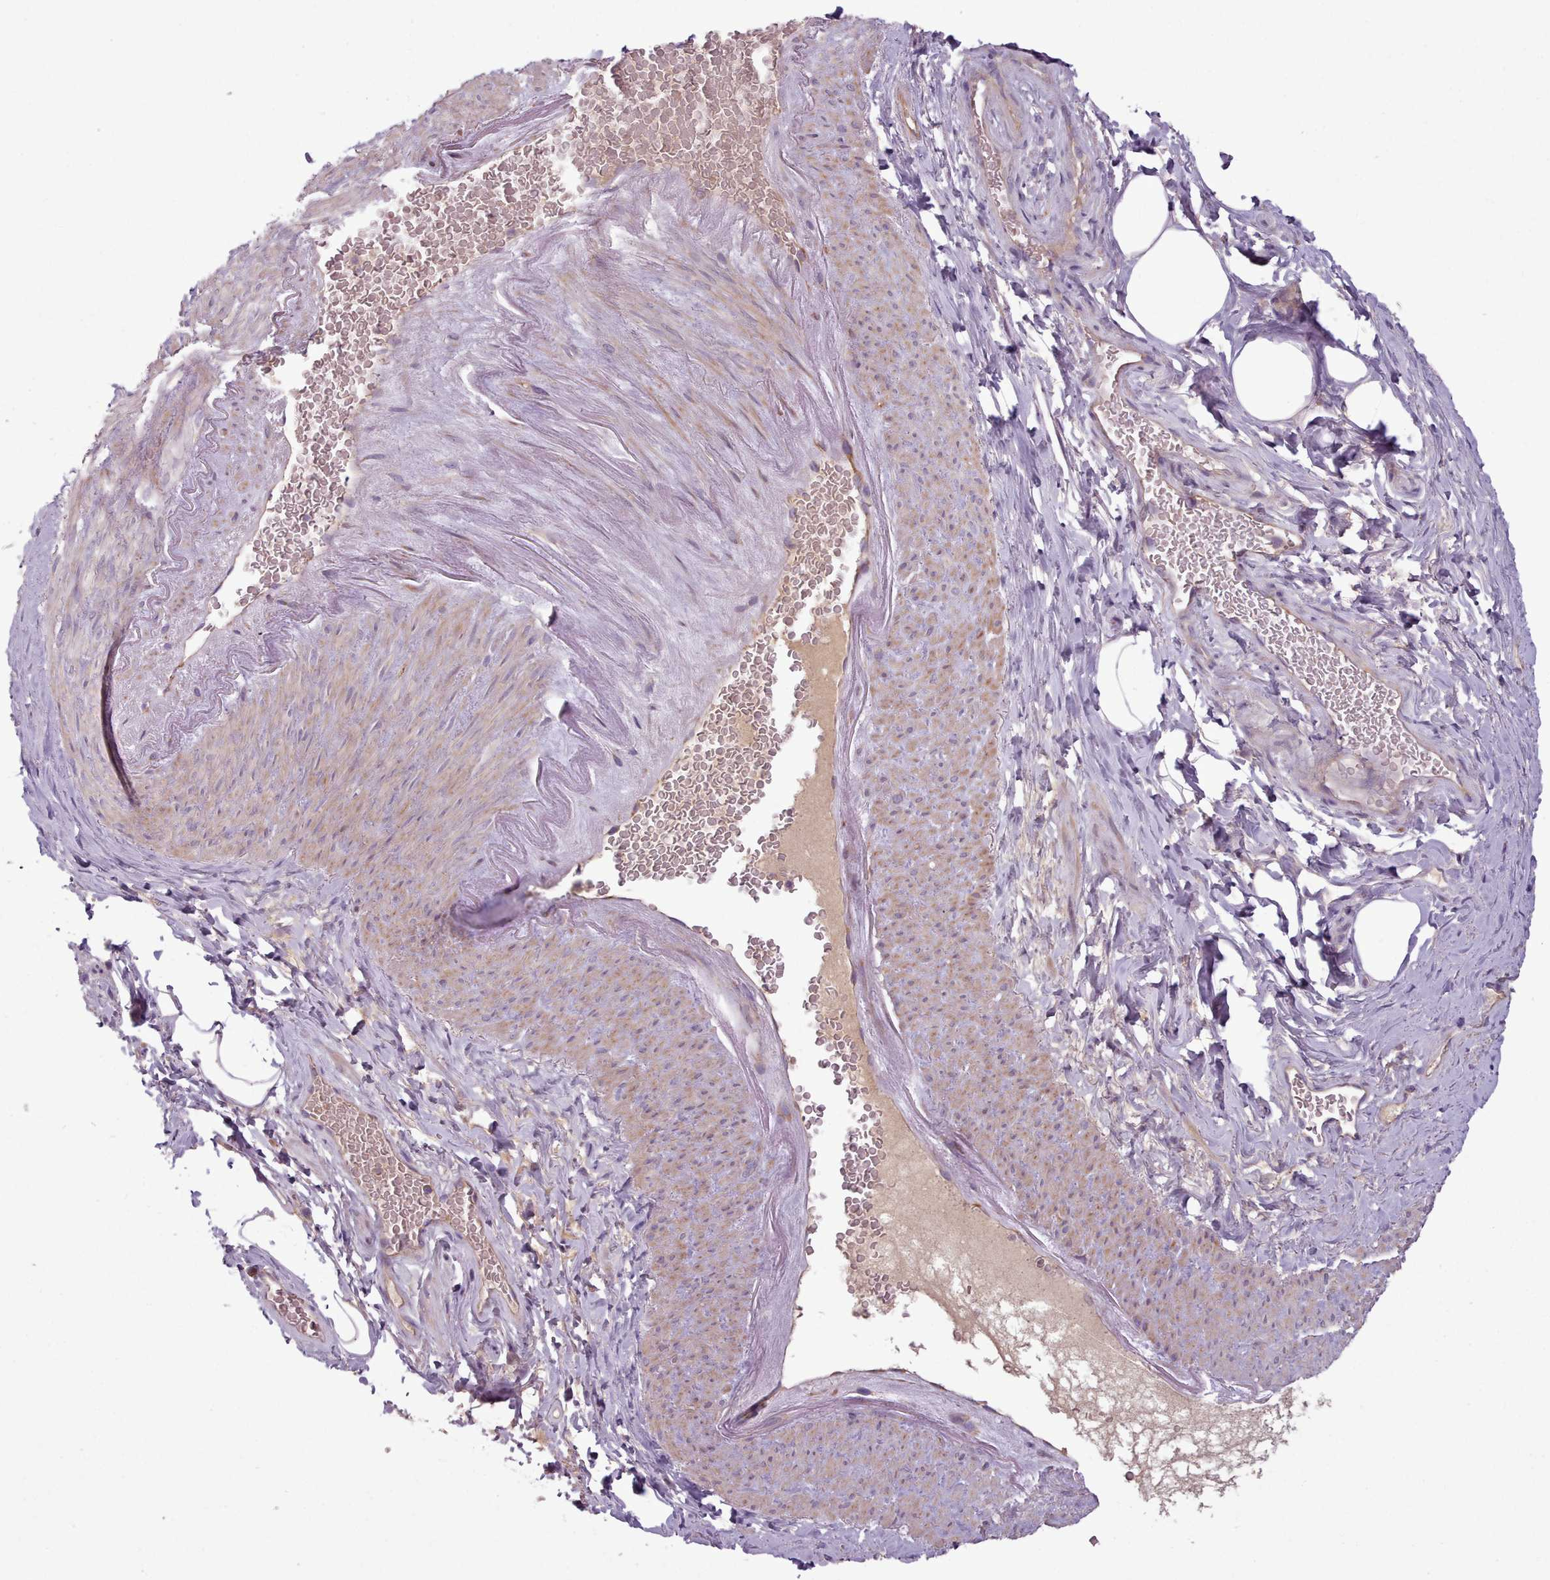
{"staining": {"intensity": "weak", "quantity": "25%-75%", "location": "cytoplasmic/membranous"}, "tissue": "smooth muscle", "cell_type": "Smooth muscle cells", "image_type": "normal", "snomed": [{"axis": "morphology", "description": "Normal tissue, NOS"}, {"axis": "topography", "description": "Smooth muscle"}, {"axis": "topography", "description": "Peripheral nerve tissue"}], "caption": "Protein expression by immunohistochemistry exhibits weak cytoplasmic/membranous staining in approximately 25%-75% of smooth muscle cells in normal smooth muscle.", "gene": "NT5DC2", "patient": {"sex": "male", "age": 69}}